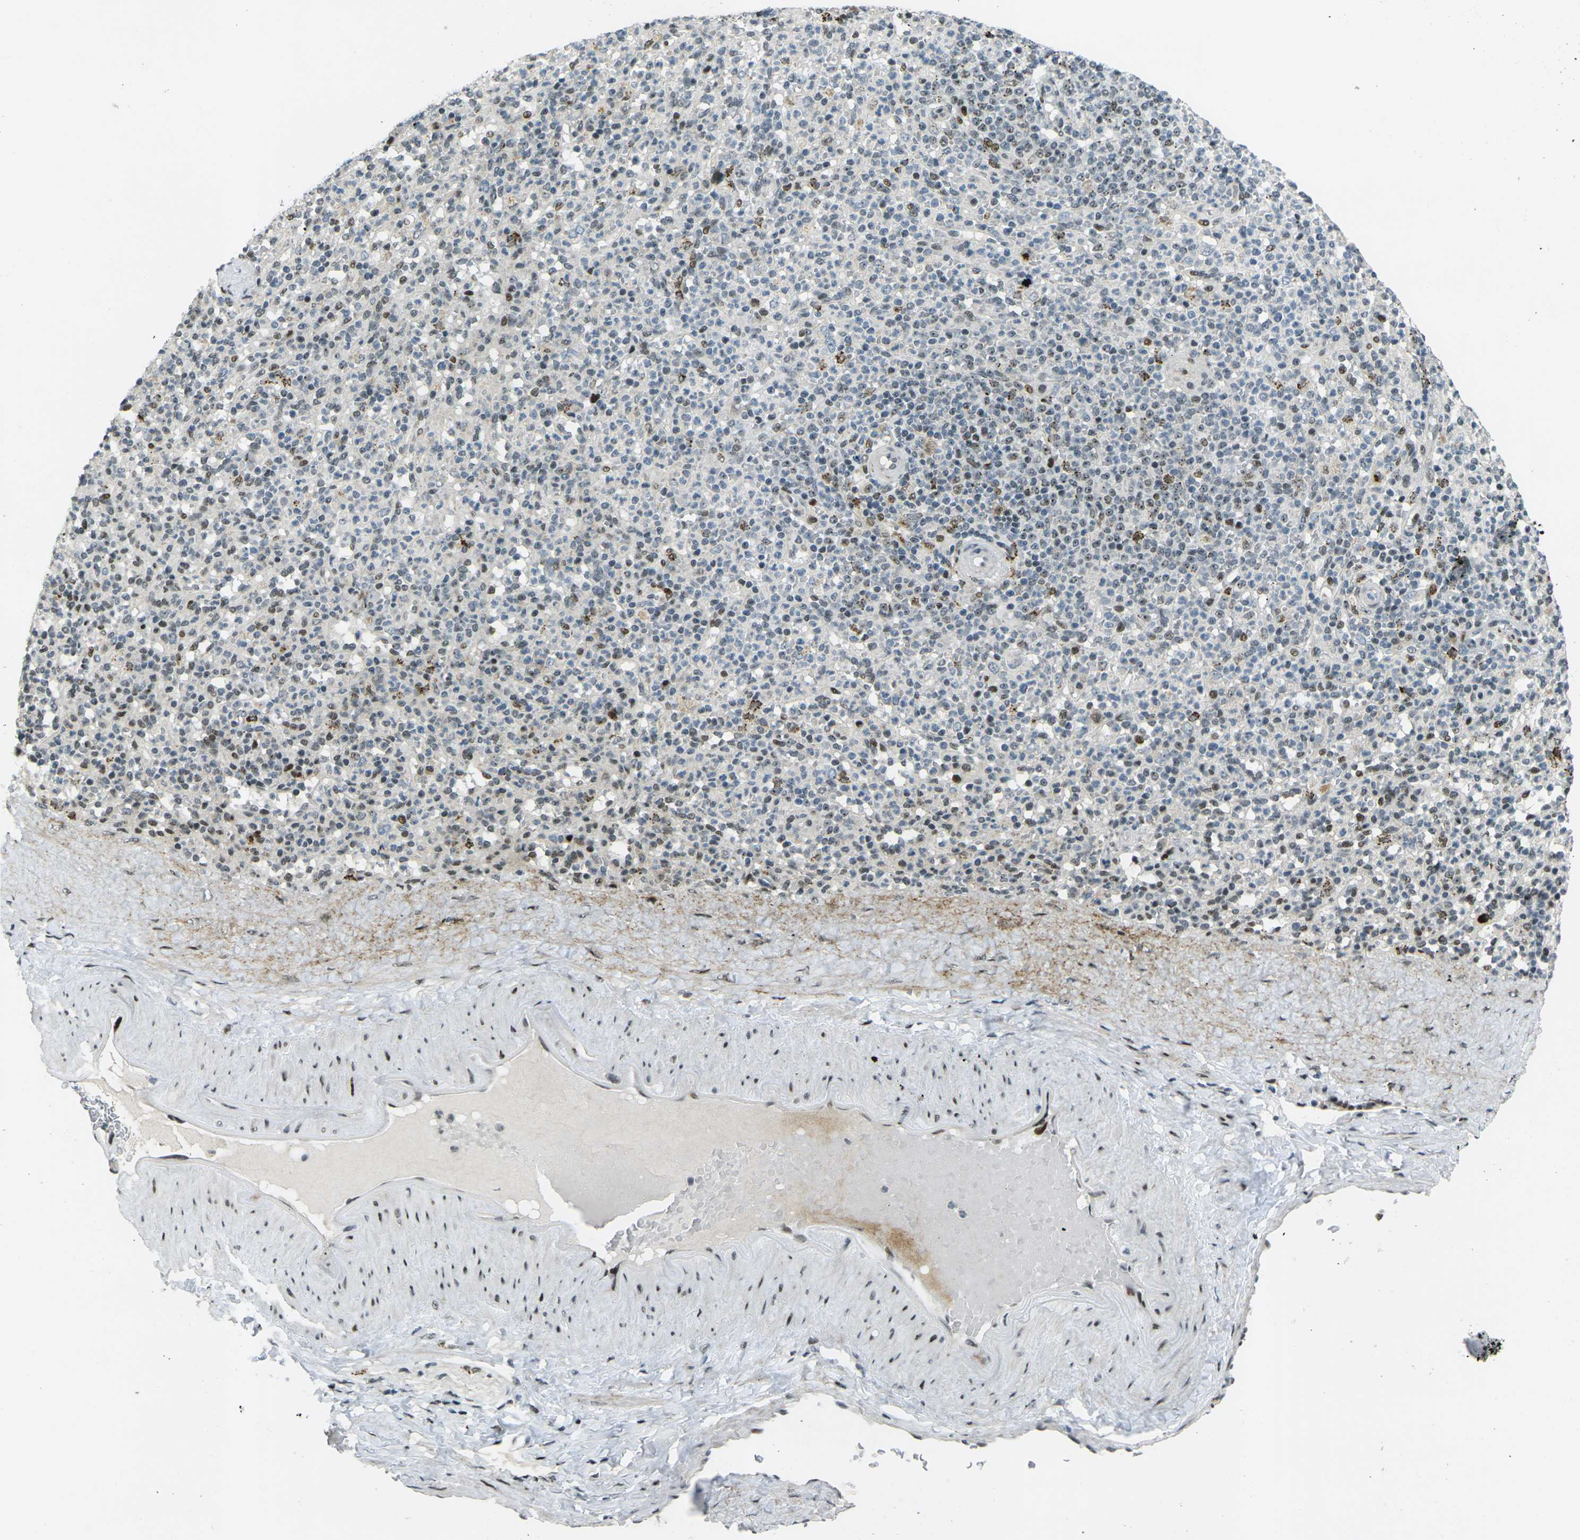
{"staining": {"intensity": "moderate", "quantity": "25%-75%", "location": "nuclear"}, "tissue": "spleen", "cell_type": "Cells in red pulp", "image_type": "normal", "snomed": [{"axis": "morphology", "description": "Normal tissue, NOS"}, {"axis": "topography", "description": "Spleen"}], "caption": "Immunohistochemistry micrograph of normal human spleen stained for a protein (brown), which demonstrates medium levels of moderate nuclear expression in approximately 25%-75% of cells in red pulp.", "gene": "UBE2C", "patient": {"sex": "male", "age": 36}}